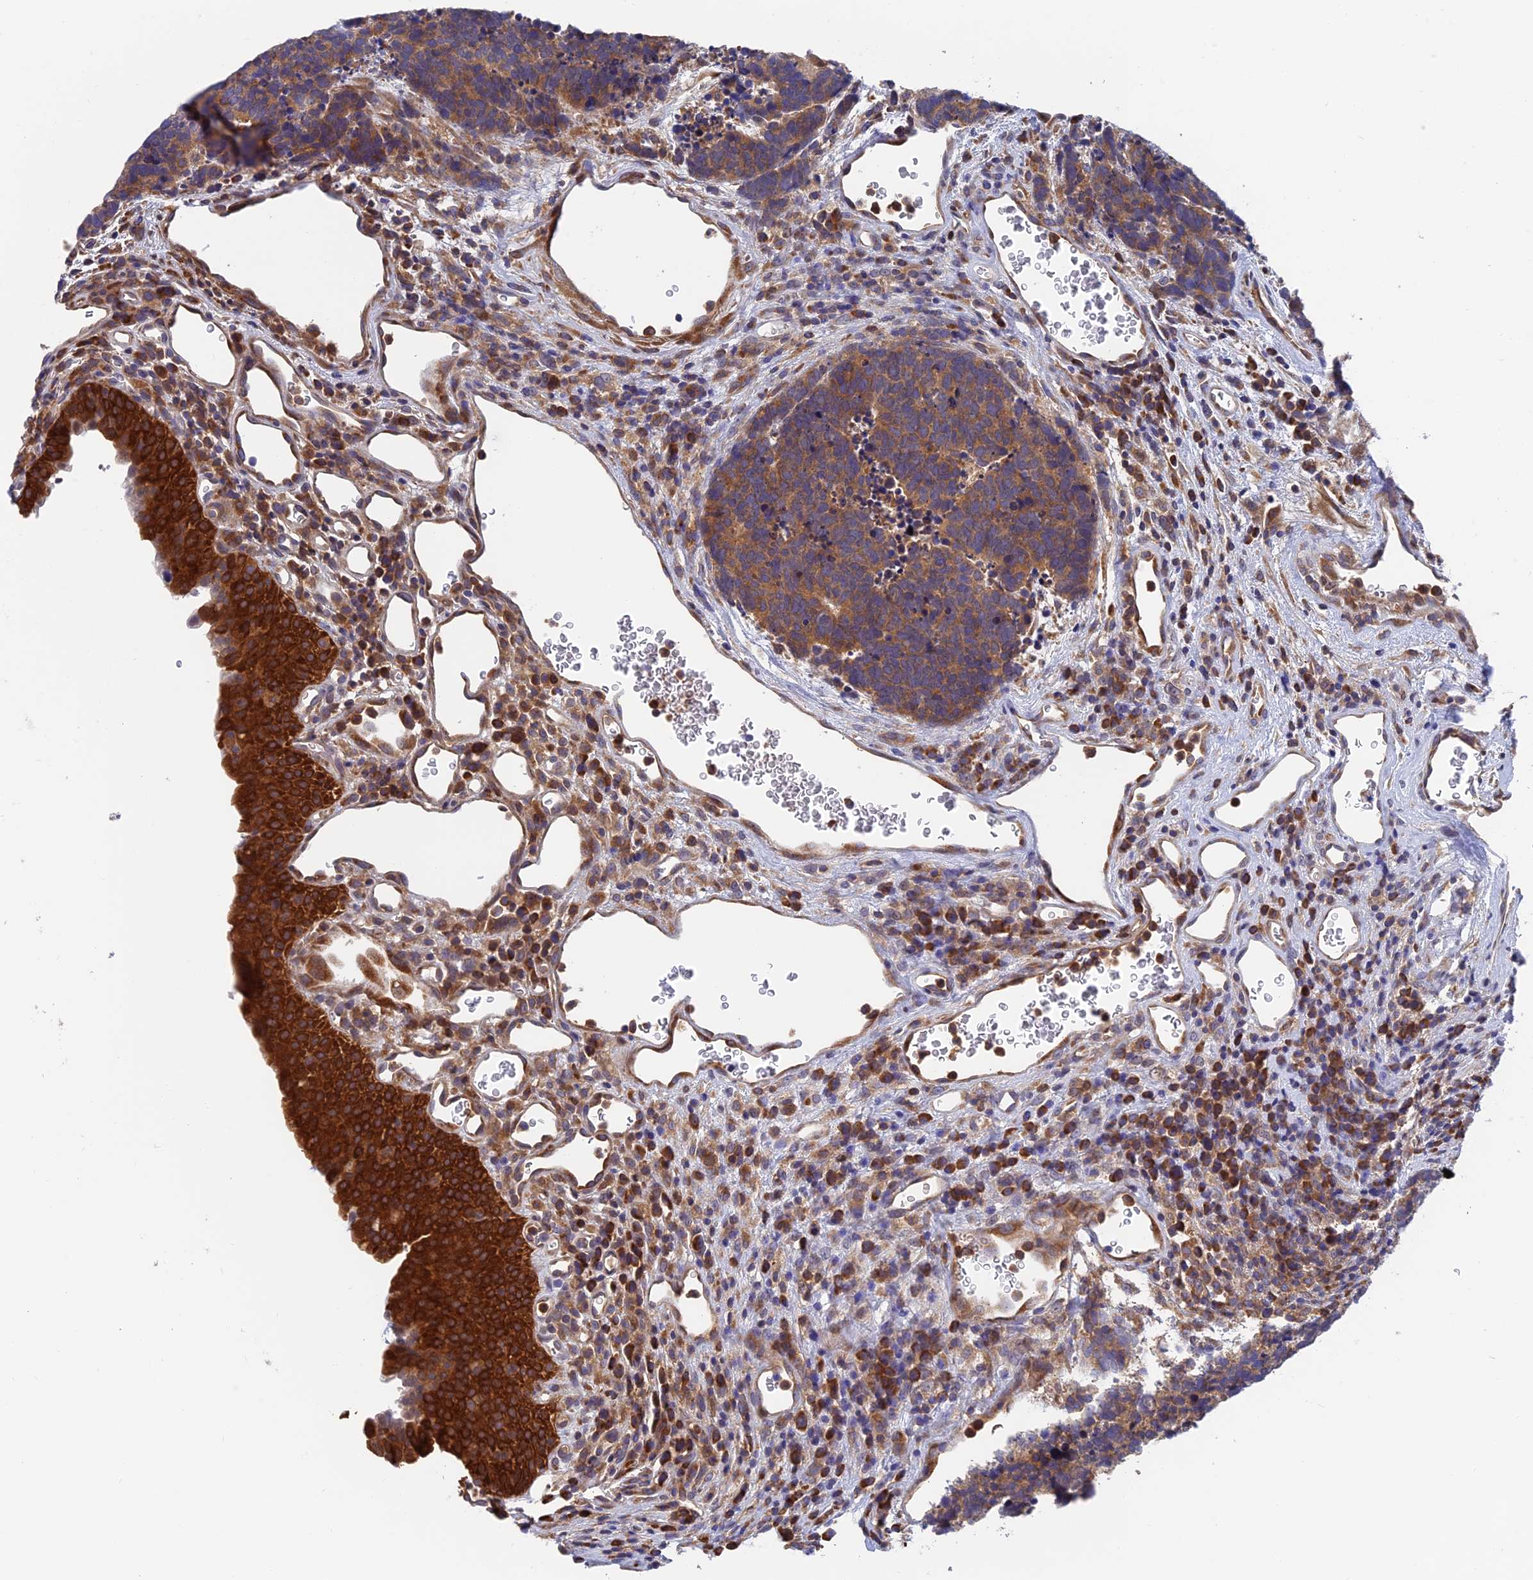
{"staining": {"intensity": "moderate", "quantity": "<25%", "location": "cytoplasmic/membranous"}, "tissue": "carcinoid", "cell_type": "Tumor cells", "image_type": "cancer", "snomed": [{"axis": "morphology", "description": "Carcinoma, NOS"}, {"axis": "morphology", "description": "Carcinoid, malignant, NOS"}, {"axis": "topography", "description": "Urinary bladder"}], "caption": "A photomicrograph of human carcinoid stained for a protein exhibits moderate cytoplasmic/membranous brown staining in tumor cells.", "gene": "IPO5", "patient": {"sex": "male", "age": 57}}